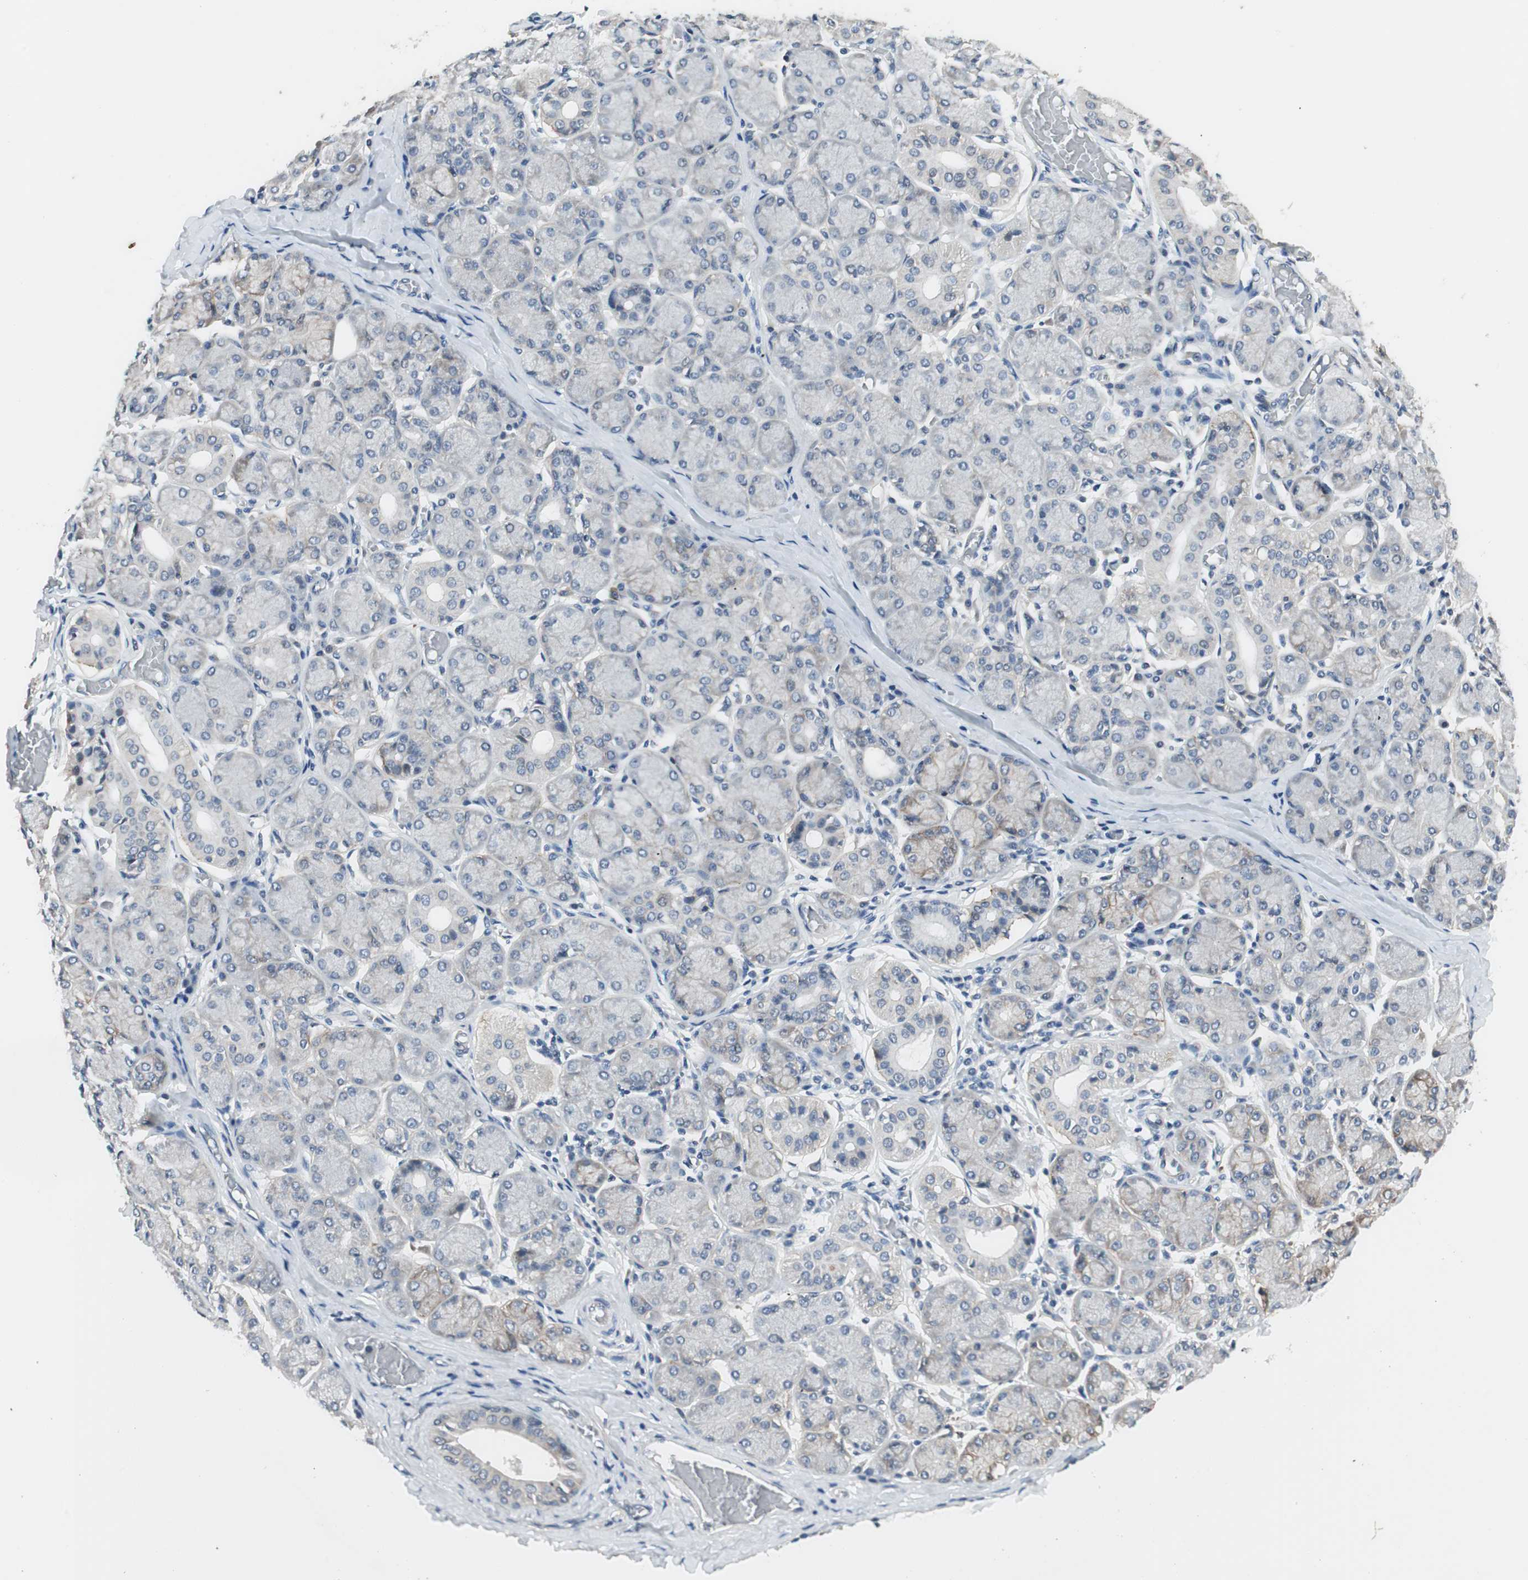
{"staining": {"intensity": "negative", "quantity": "none", "location": "none"}, "tissue": "salivary gland", "cell_type": "Glandular cells", "image_type": "normal", "snomed": [{"axis": "morphology", "description": "Normal tissue, NOS"}, {"axis": "topography", "description": "Salivary gland"}], "caption": "Immunohistochemical staining of benign salivary gland reveals no significant positivity in glandular cells.", "gene": "ITGB4", "patient": {"sex": "female", "age": 24}}